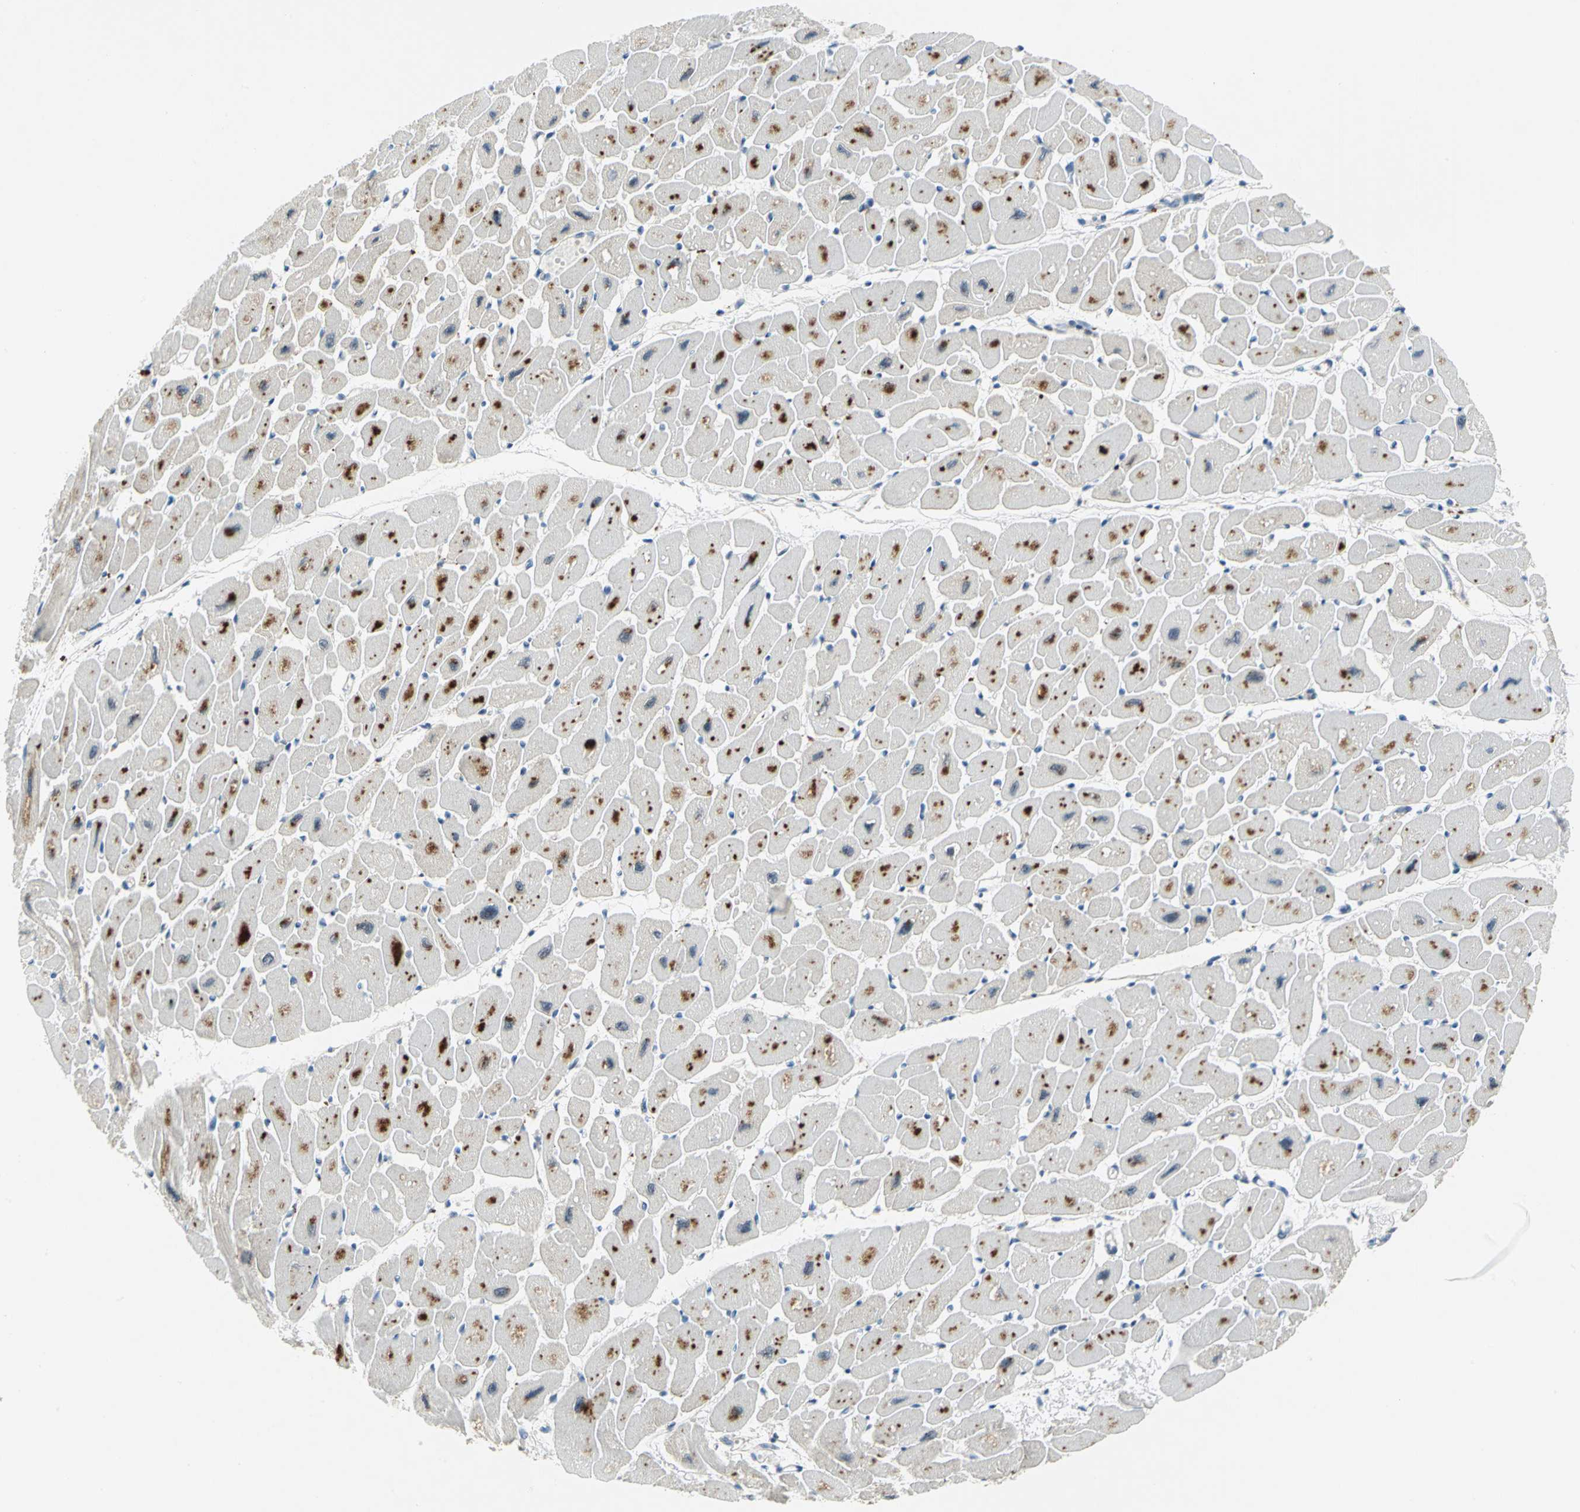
{"staining": {"intensity": "negative", "quantity": "none", "location": "none"}, "tissue": "heart muscle", "cell_type": "Cardiomyocytes", "image_type": "normal", "snomed": [{"axis": "morphology", "description": "Normal tissue, NOS"}, {"axis": "topography", "description": "Heart"}], "caption": "Human heart muscle stained for a protein using immunohistochemistry (IHC) displays no staining in cardiomyocytes.", "gene": "PIN1", "patient": {"sex": "female", "age": 54}}